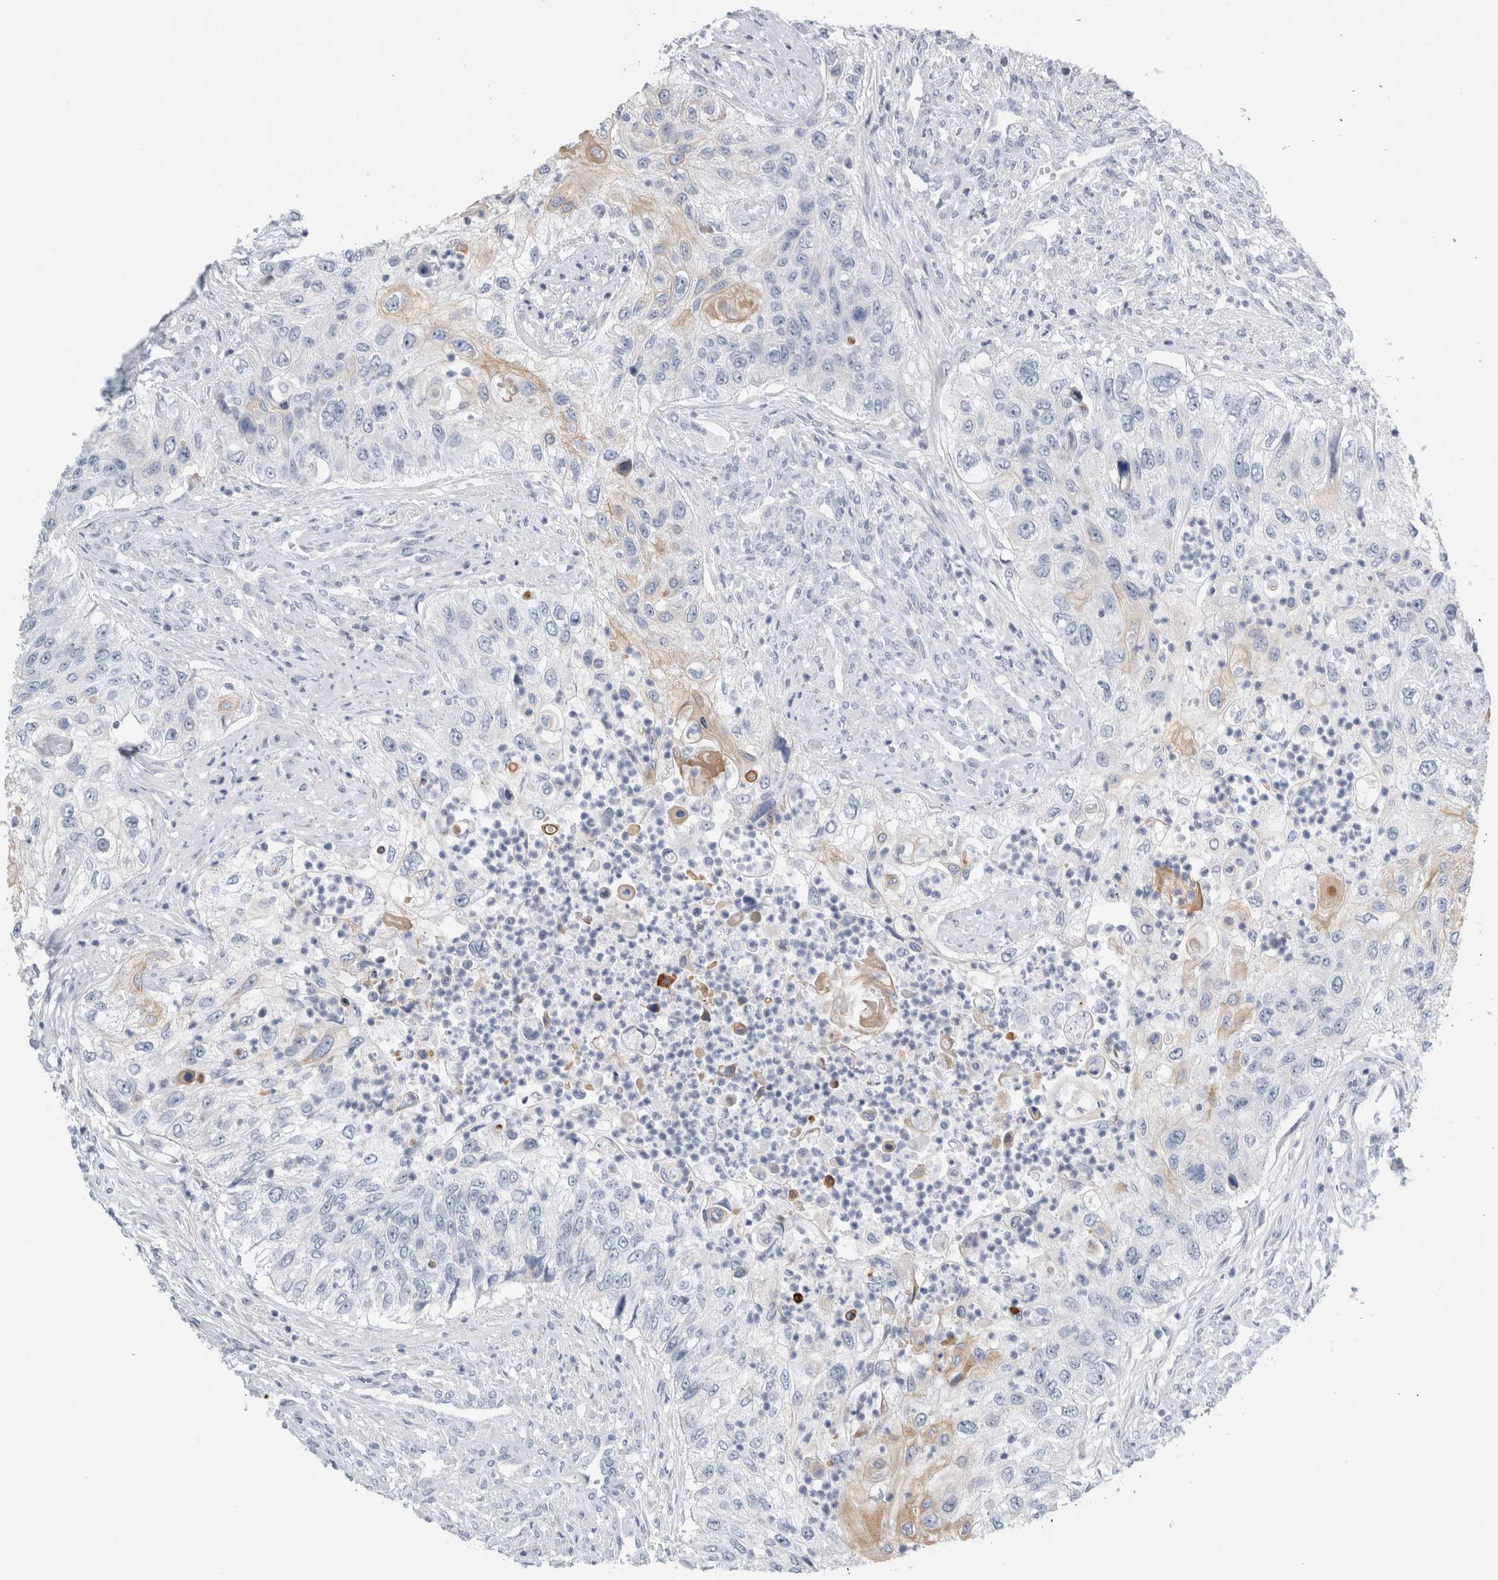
{"staining": {"intensity": "weak", "quantity": "<25%", "location": "cytoplasmic/membranous"}, "tissue": "urothelial cancer", "cell_type": "Tumor cells", "image_type": "cancer", "snomed": [{"axis": "morphology", "description": "Urothelial carcinoma, High grade"}, {"axis": "topography", "description": "Urinary bladder"}], "caption": "The micrograph reveals no staining of tumor cells in urothelial cancer. (DAB (3,3'-diaminobenzidine) immunohistochemistry, high magnification).", "gene": "RPH3AL", "patient": {"sex": "female", "age": 60}}